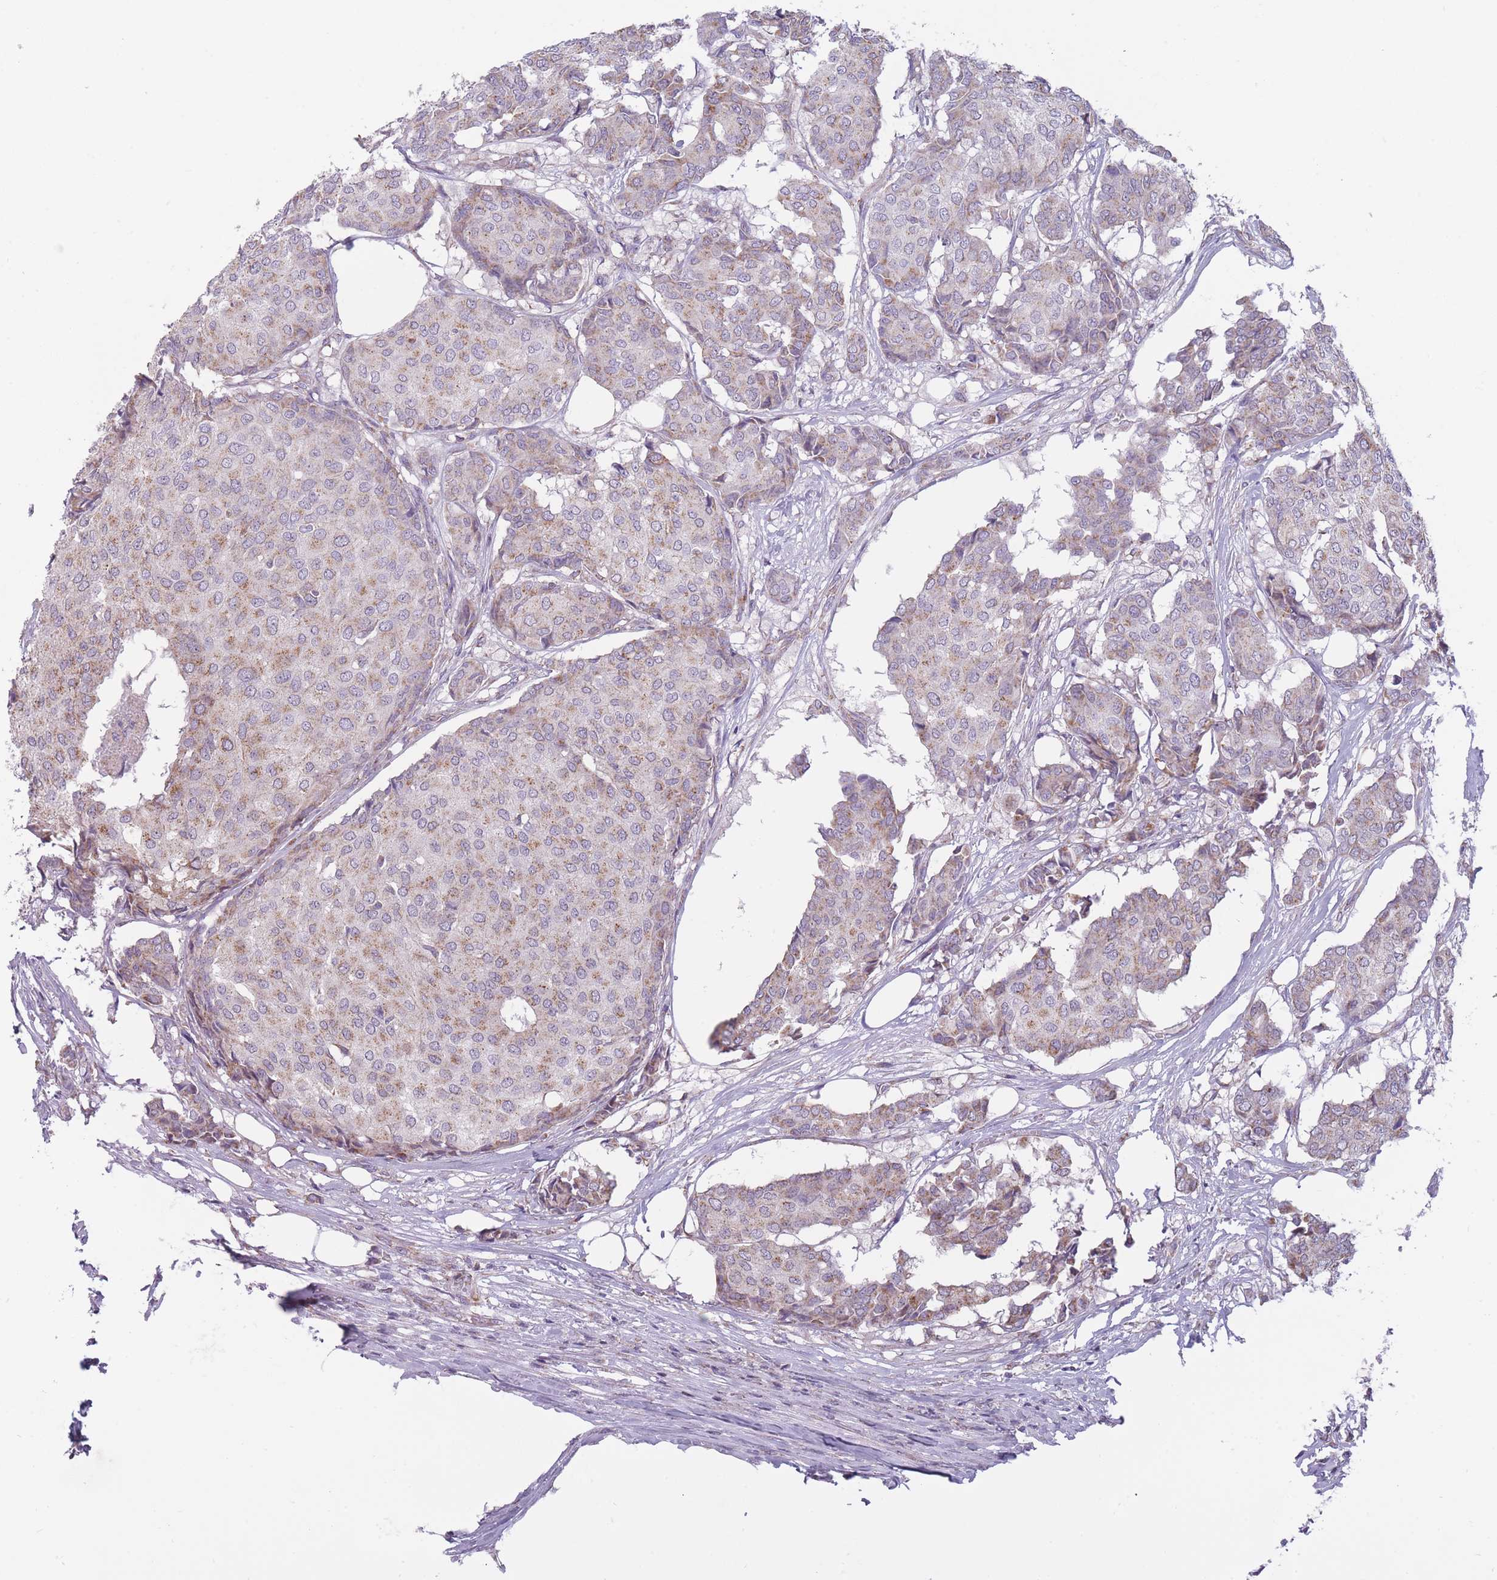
{"staining": {"intensity": "moderate", "quantity": ">75%", "location": "cytoplasmic/membranous"}, "tissue": "breast cancer", "cell_type": "Tumor cells", "image_type": "cancer", "snomed": [{"axis": "morphology", "description": "Duct carcinoma"}, {"axis": "topography", "description": "Breast"}], "caption": "Protein analysis of breast cancer (intraductal carcinoma) tissue displays moderate cytoplasmic/membranous staining in approximately >75% of tumor cells. (Stains: DAB in brown, nuclei in blue, Microscopy: brightfield microscopy at high magnification).", "gene": "MRPS18C", "patient": {"sex": "female", "age": 75}}